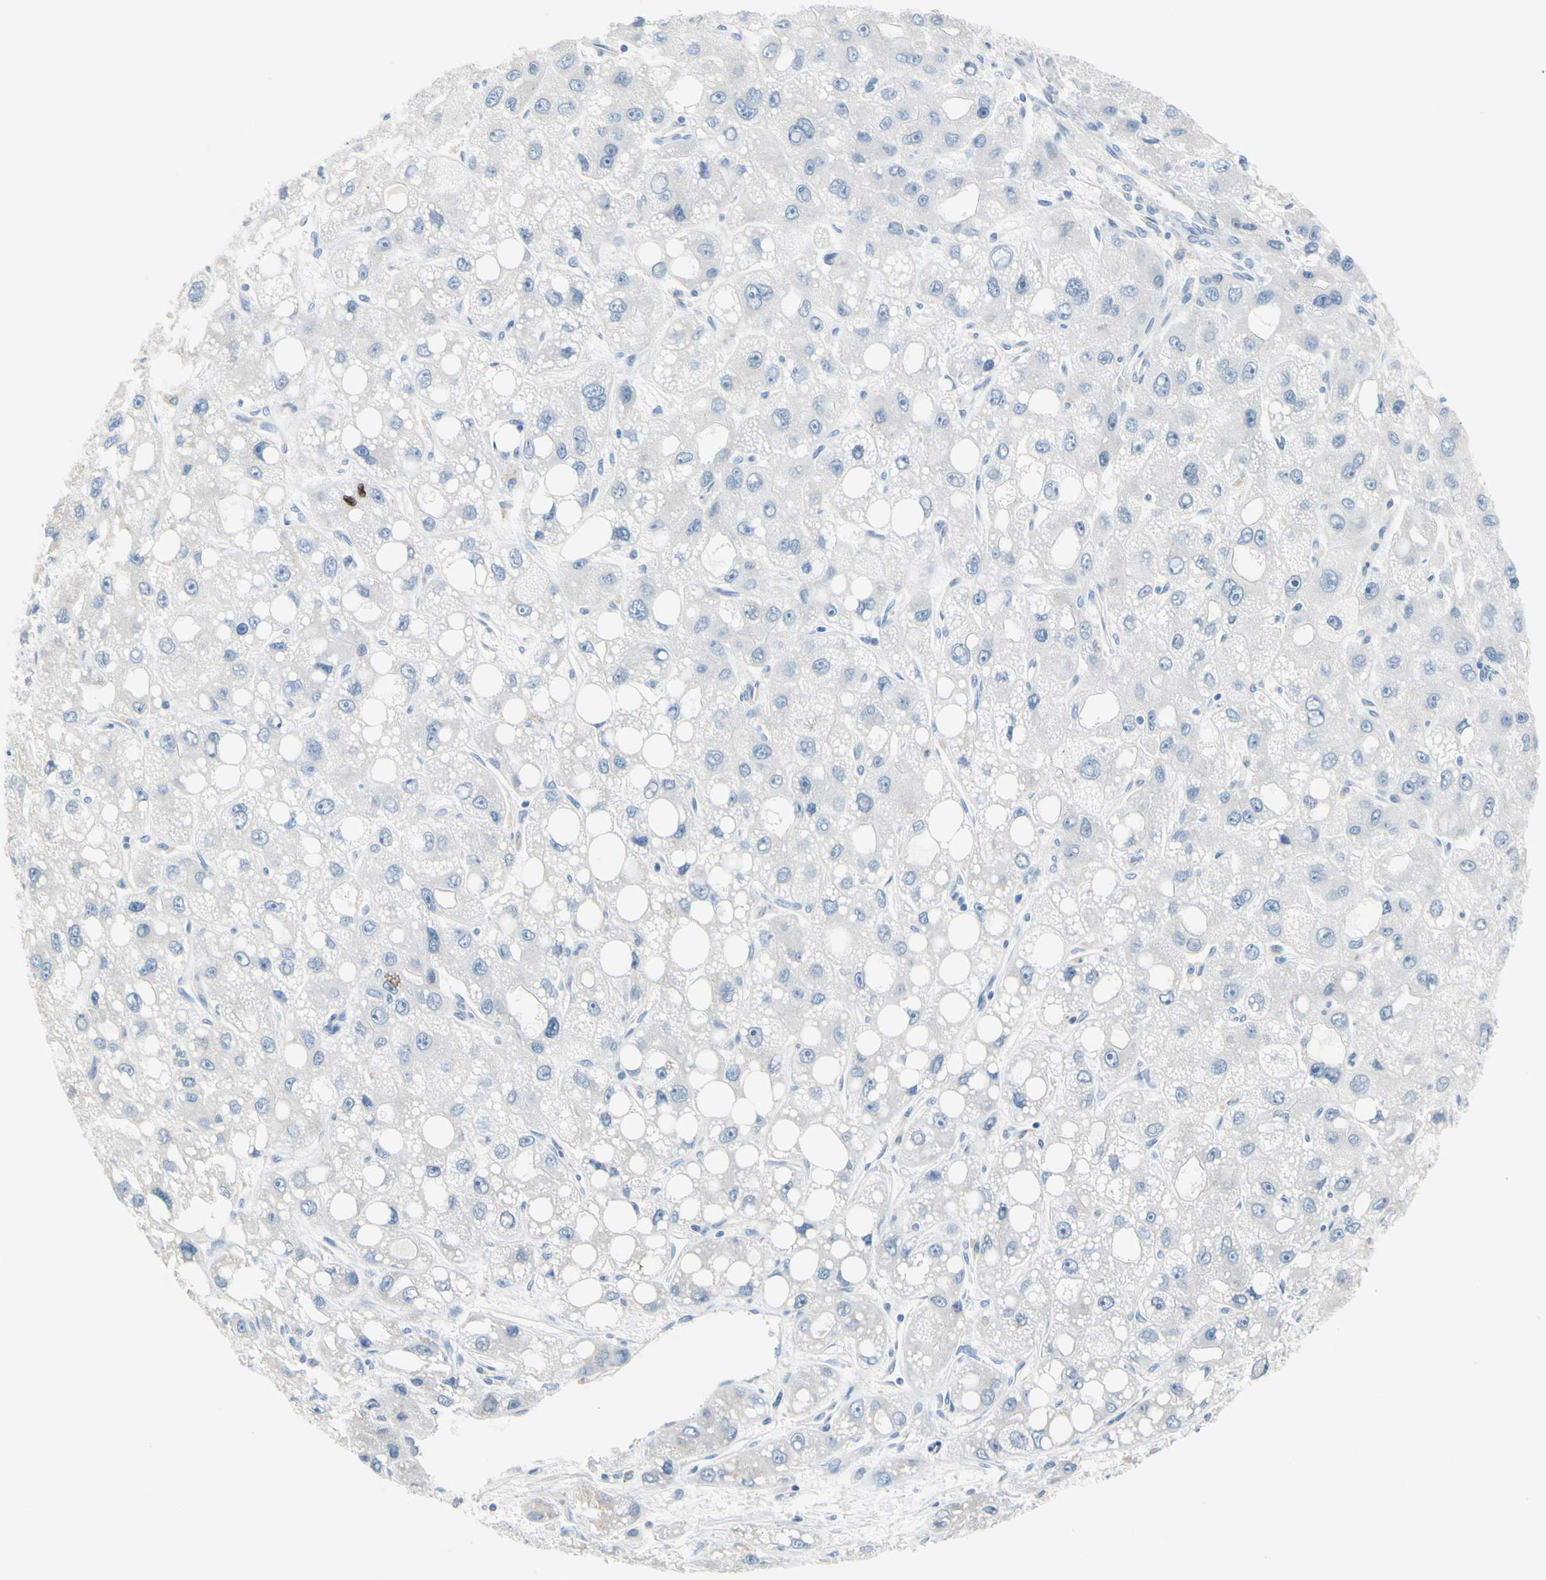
{"staining": {"intensity": "negative", "quantity": "none", "location": "none"}, "tissue": "liver cancer", "cell_type": "Tumor cells", "image_type": "cancer", "snomed": [{"axis": "morphology", "description": "Carcinoma, Hepatocellular, NOS"}, {"axis": "topography", "description": "Liver"}], "caption": "There is no significant staining in tumor cells of liver hepatocellular carcinoma.", "gene": "CKAP2", "patient": {"sex": "male", "age": 55}}